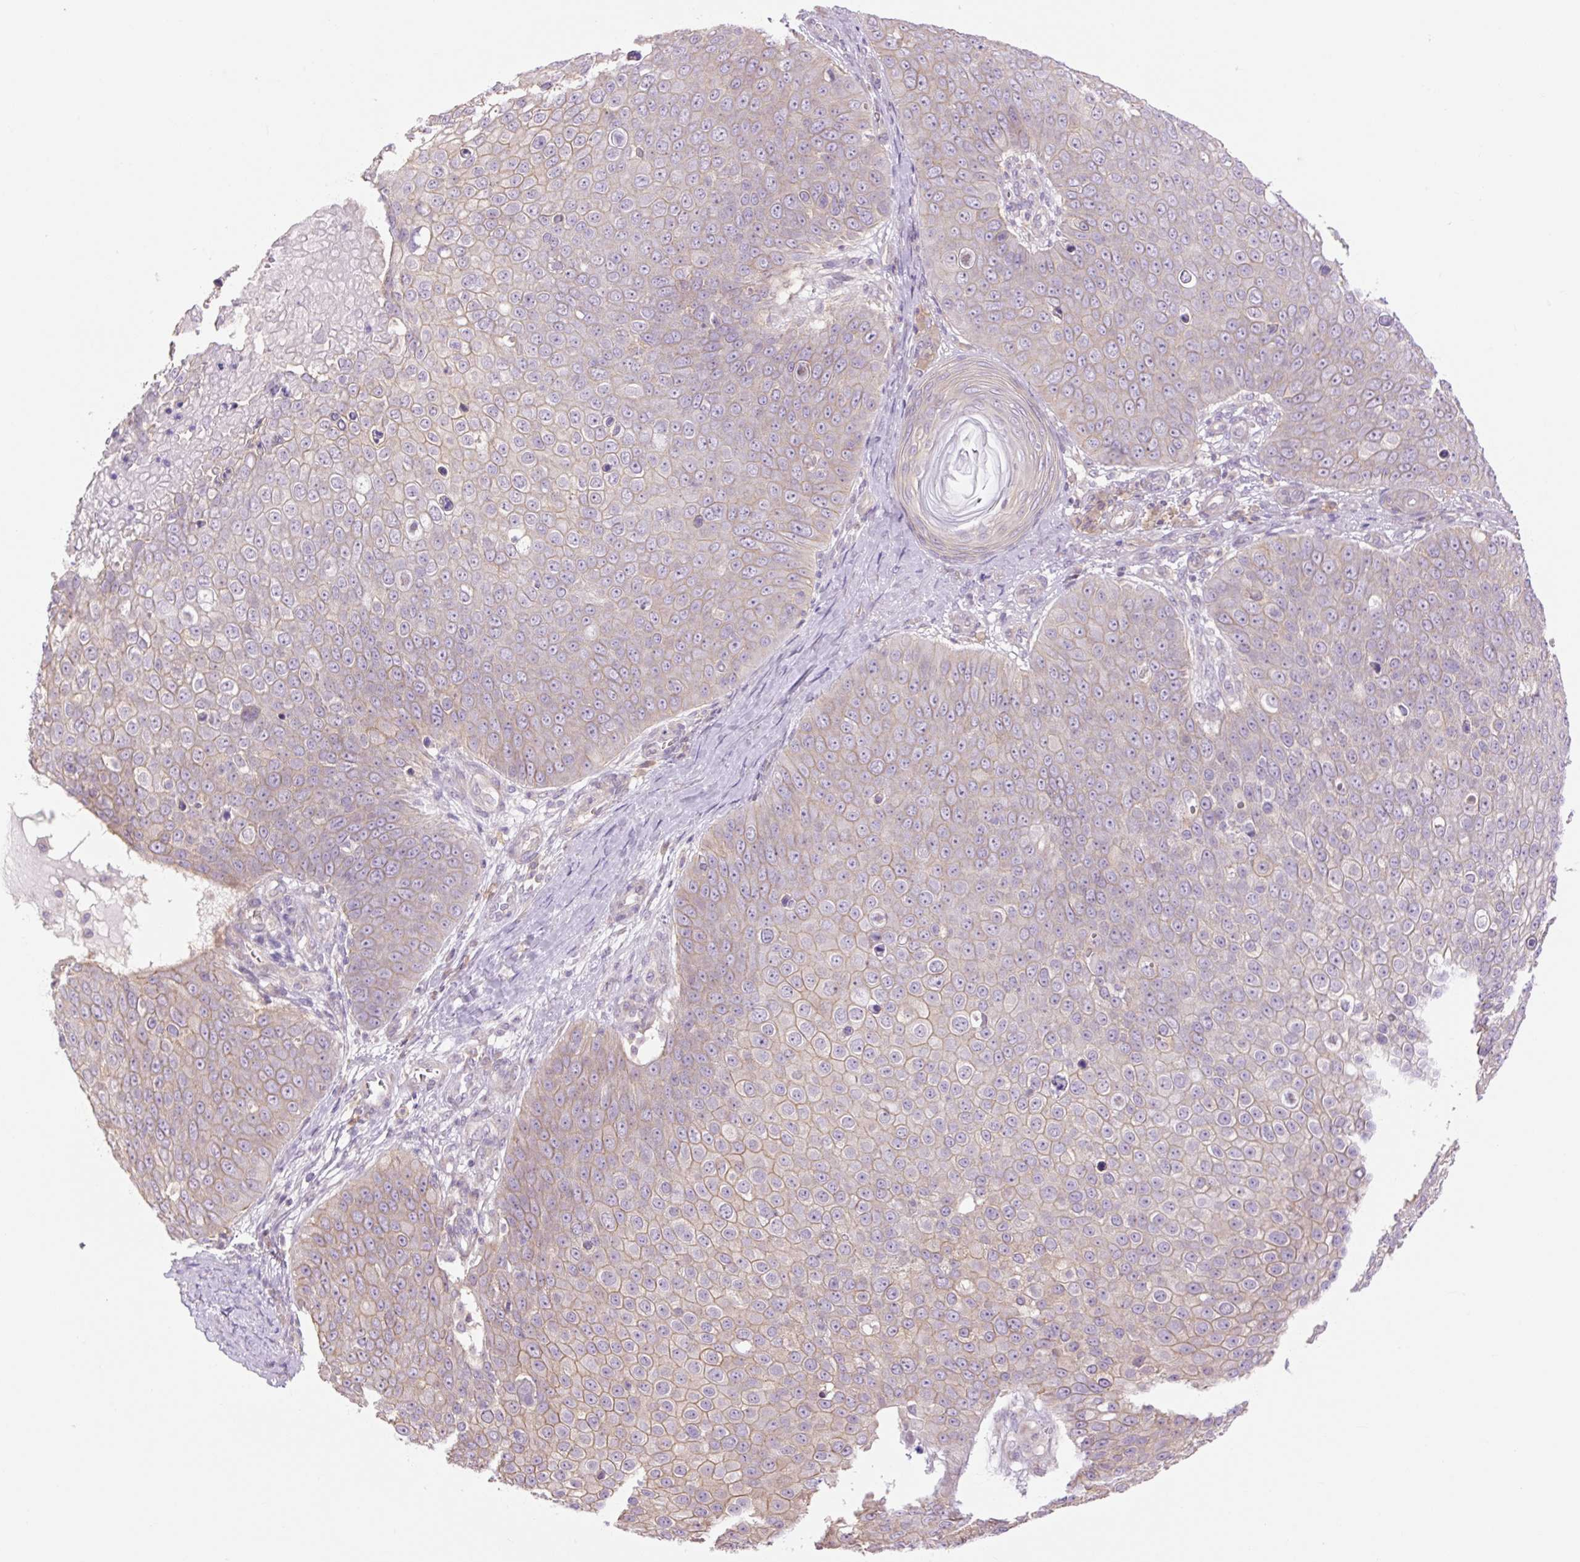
{"staining": {"intensity": "weak", "quantity": "<25%", "location": "cytoplasmic/membranous"}, "tissue": "skin cancer", "cell_type": "Tumor cells", "image_type": "cancer", "snomed": [{"axis": "morphology", "description": "Squamous cell carcinoma, NOS"}, {"axis": "topography", "description": "Skin"}], "caption": "Tumor cells show no significant protein staining in skin squamous cell carcinoma. The staining was performed using DAB (3,3'-diaminobenzidine) to visualize the protein expression in brown, while the nuclei were stained in blue with hematoxylin (Magnification: 20x).", "gene": "GRID2", "patient": {"sex": "male", "age": 71}}